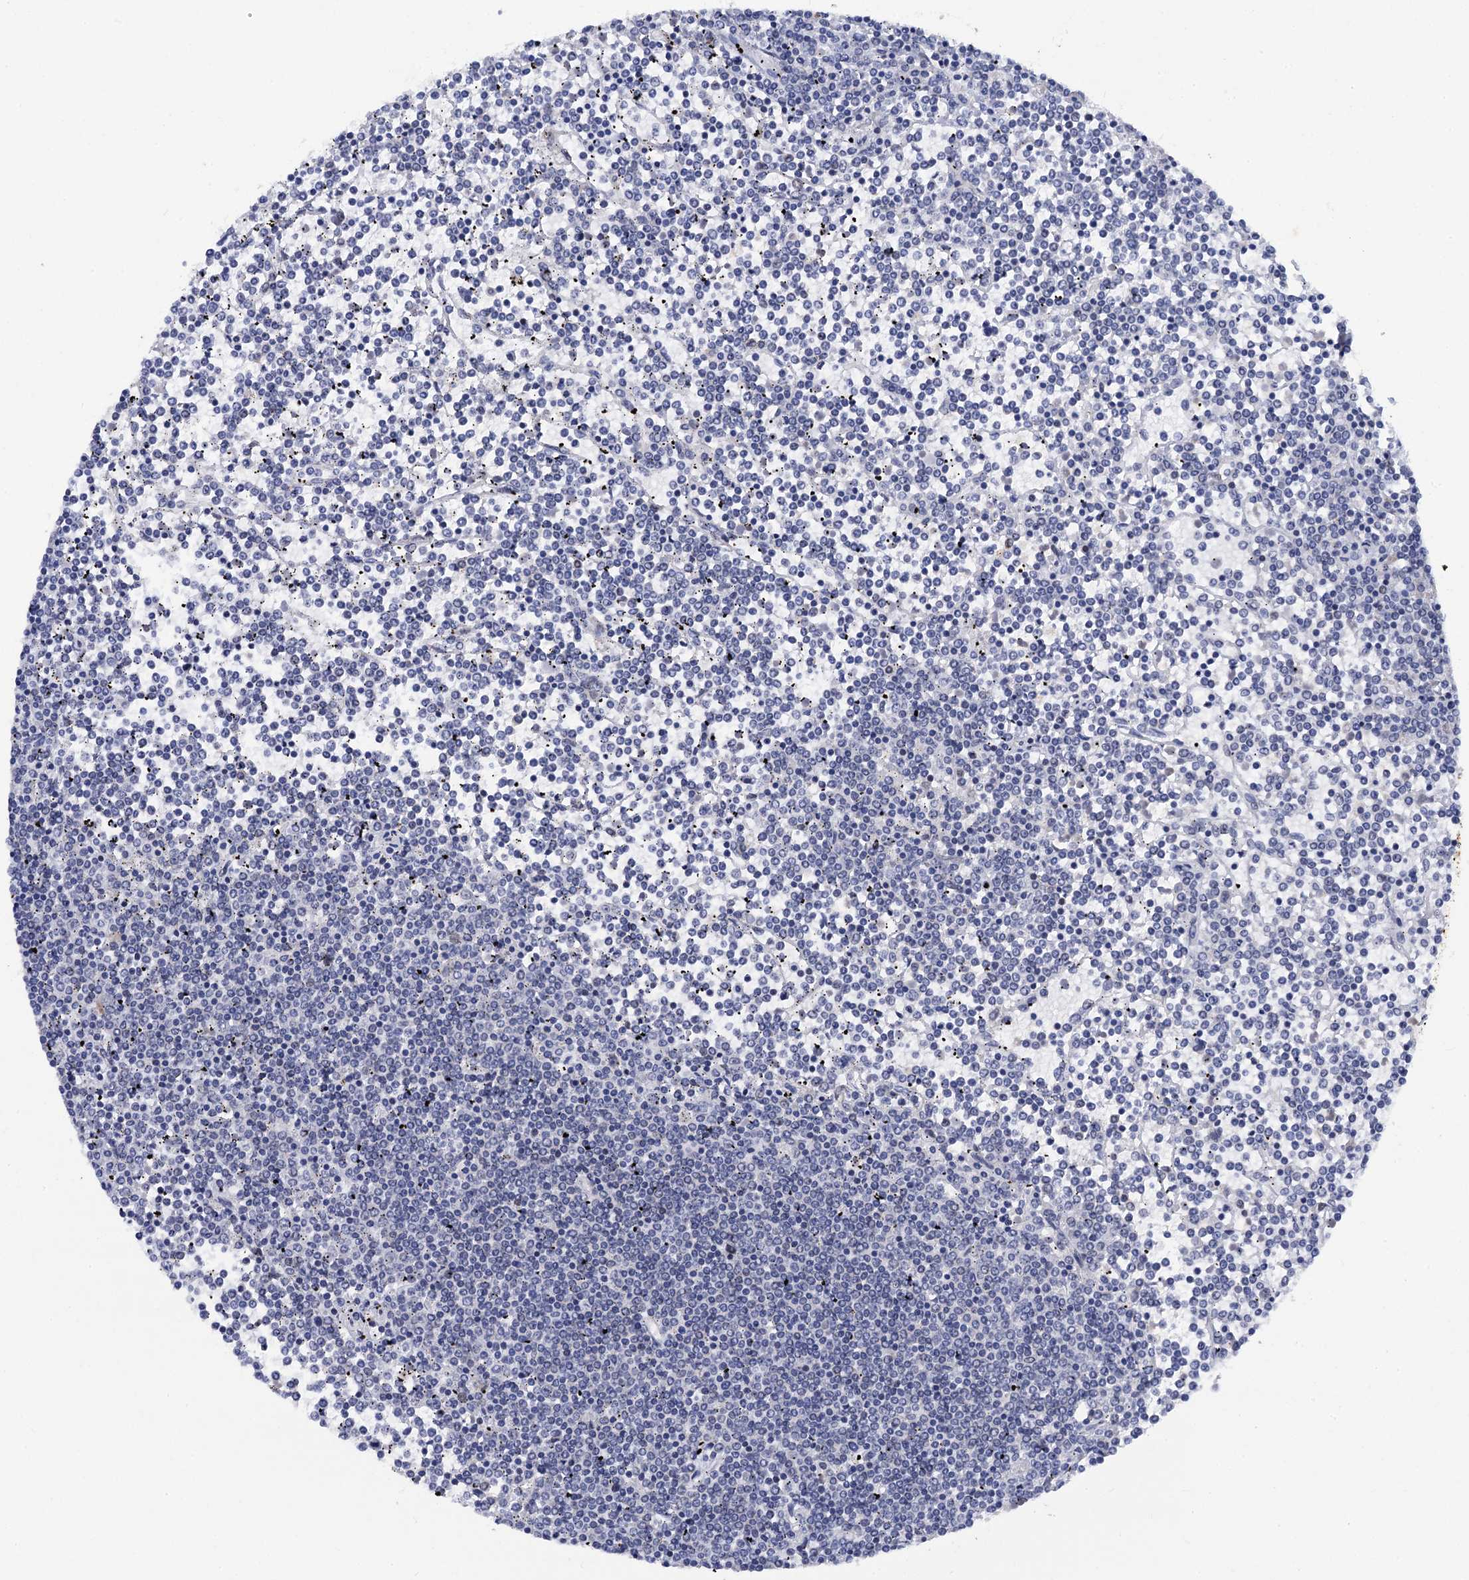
{"staining": {"intensity": "negative", "quantity": "none", "location": "none"}, "tissue": "lymphoma", "cell_type": "Tumor cells", "image_type": "cancer", "snomed": [{"axis": "morphology", "description": "Malignant lymphoma, non-Hodgkin's type, Low grade"}, {"axis": "topography", "description": "Spleen"}], "caption": "Immunohistochemistry of human low-grade malignant lymphoma, non-Hodgkin's type displays no staining in tumor cells. (DAB (3,3'-diaminobenzidine) immunohistochemistry (IHC), high magnification).", "gene": "THAP2", "patient": {"sex": "female", "age": 19}}